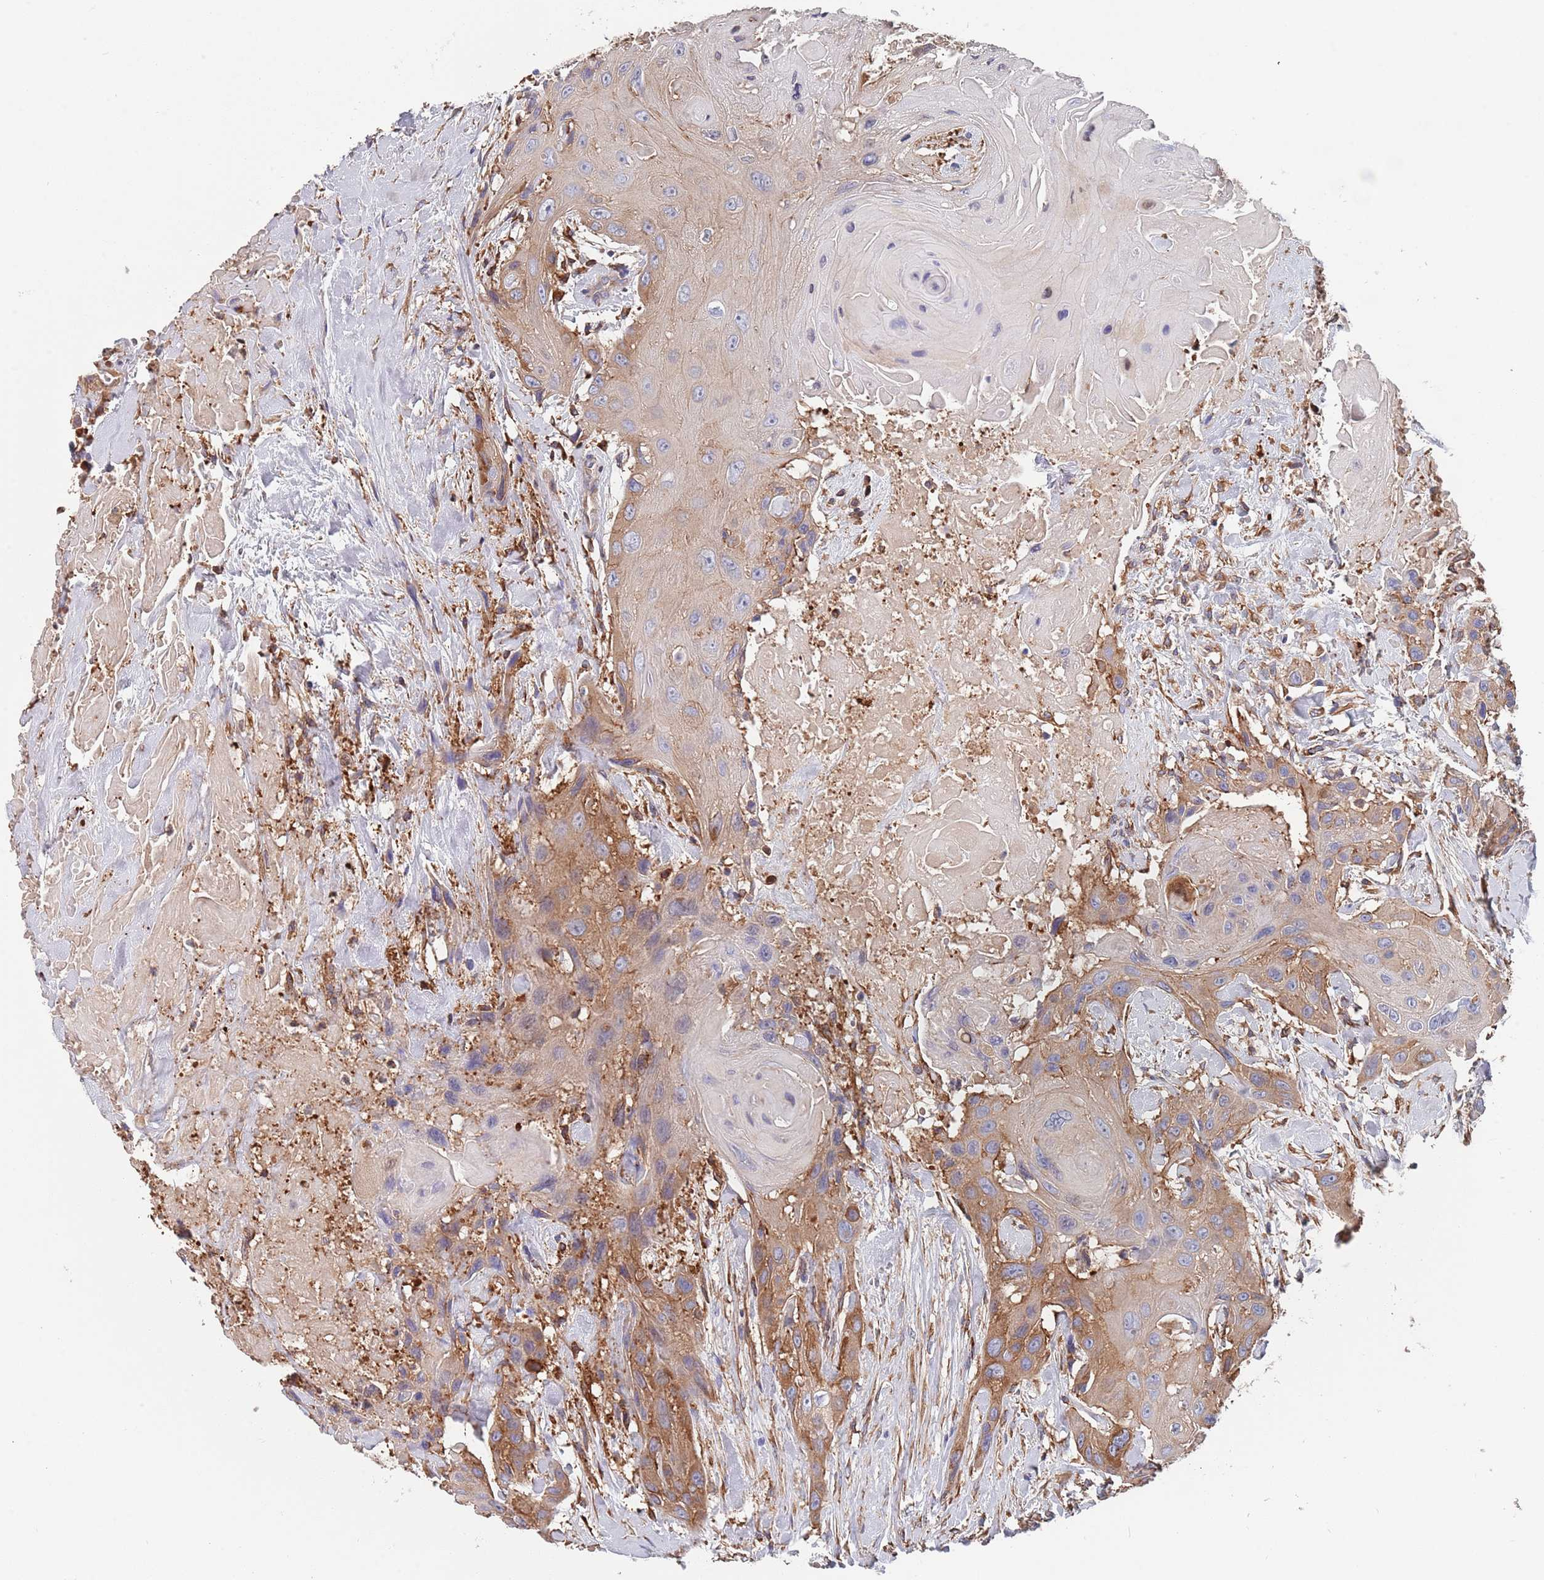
{"staining": {"intensity": "moderate", "quantity": "25%-75%", "location": "cytoplasmic/membranous"}, "tissue": "head and neck cancer", "cell_type": "Tumor cells", "image_type": "cancer", "snomed": [{"axis": "morphology", "description": "Squamous cell carcinoma, NOS"}, {"axis": "topography", "description": "Head-Neck"}], "caption": "The photomicrograph demonstrates a brown stain indicating the presence of a protein in the cytoplasmic/membranous of tumor cells in head and neck cancer.", "gene": "DCUN1D3", "patient": {"sex": "male", "age": 81}}